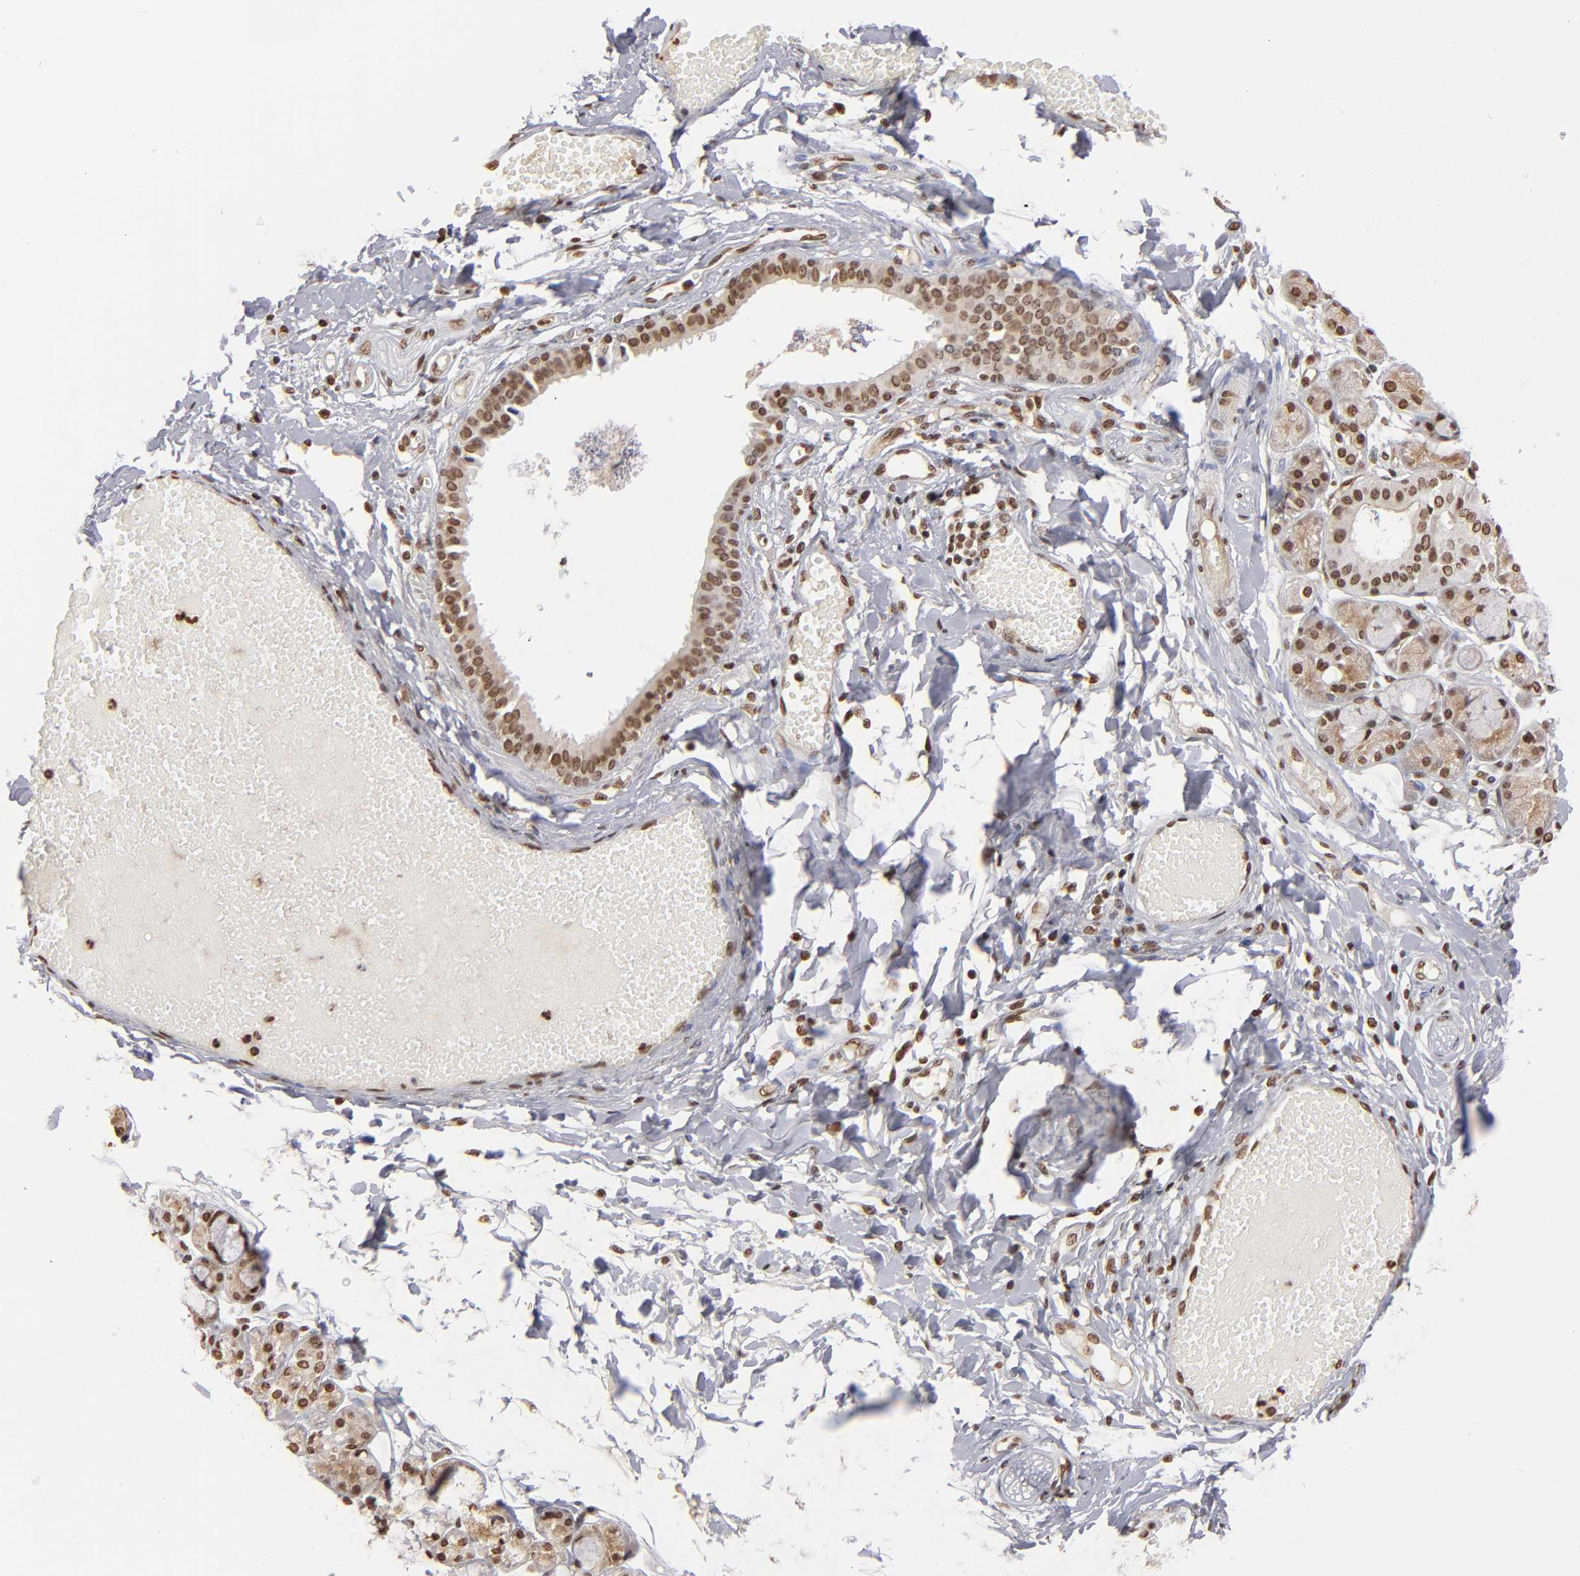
{"staining": {"intensity": "weak", "quantity": ">75%", "location": "nuclear"}, "tissue": "salivary gland", "cell_type": "Glandular cells", "image_type": "normal", "snomed": [{"axis": "morphology", "description": "Normal tissue, NOS"}, {"axis": "topography", "description": "Skeletal muscle"}, {"axis": "topography", "description": "Oral tissue"}, {"axis": "topography", "description": "Salivary gland"}, {"axis": "topography", "description": "Peripheral nerve tissue"}], "caption": "Weak nuclear staining for a protein is seen in about >75% of glandular cells of normal salivary gland using immunohistochemistry.", "gene": "ABL2", "patient": {"sex": "male", "age": 54}}